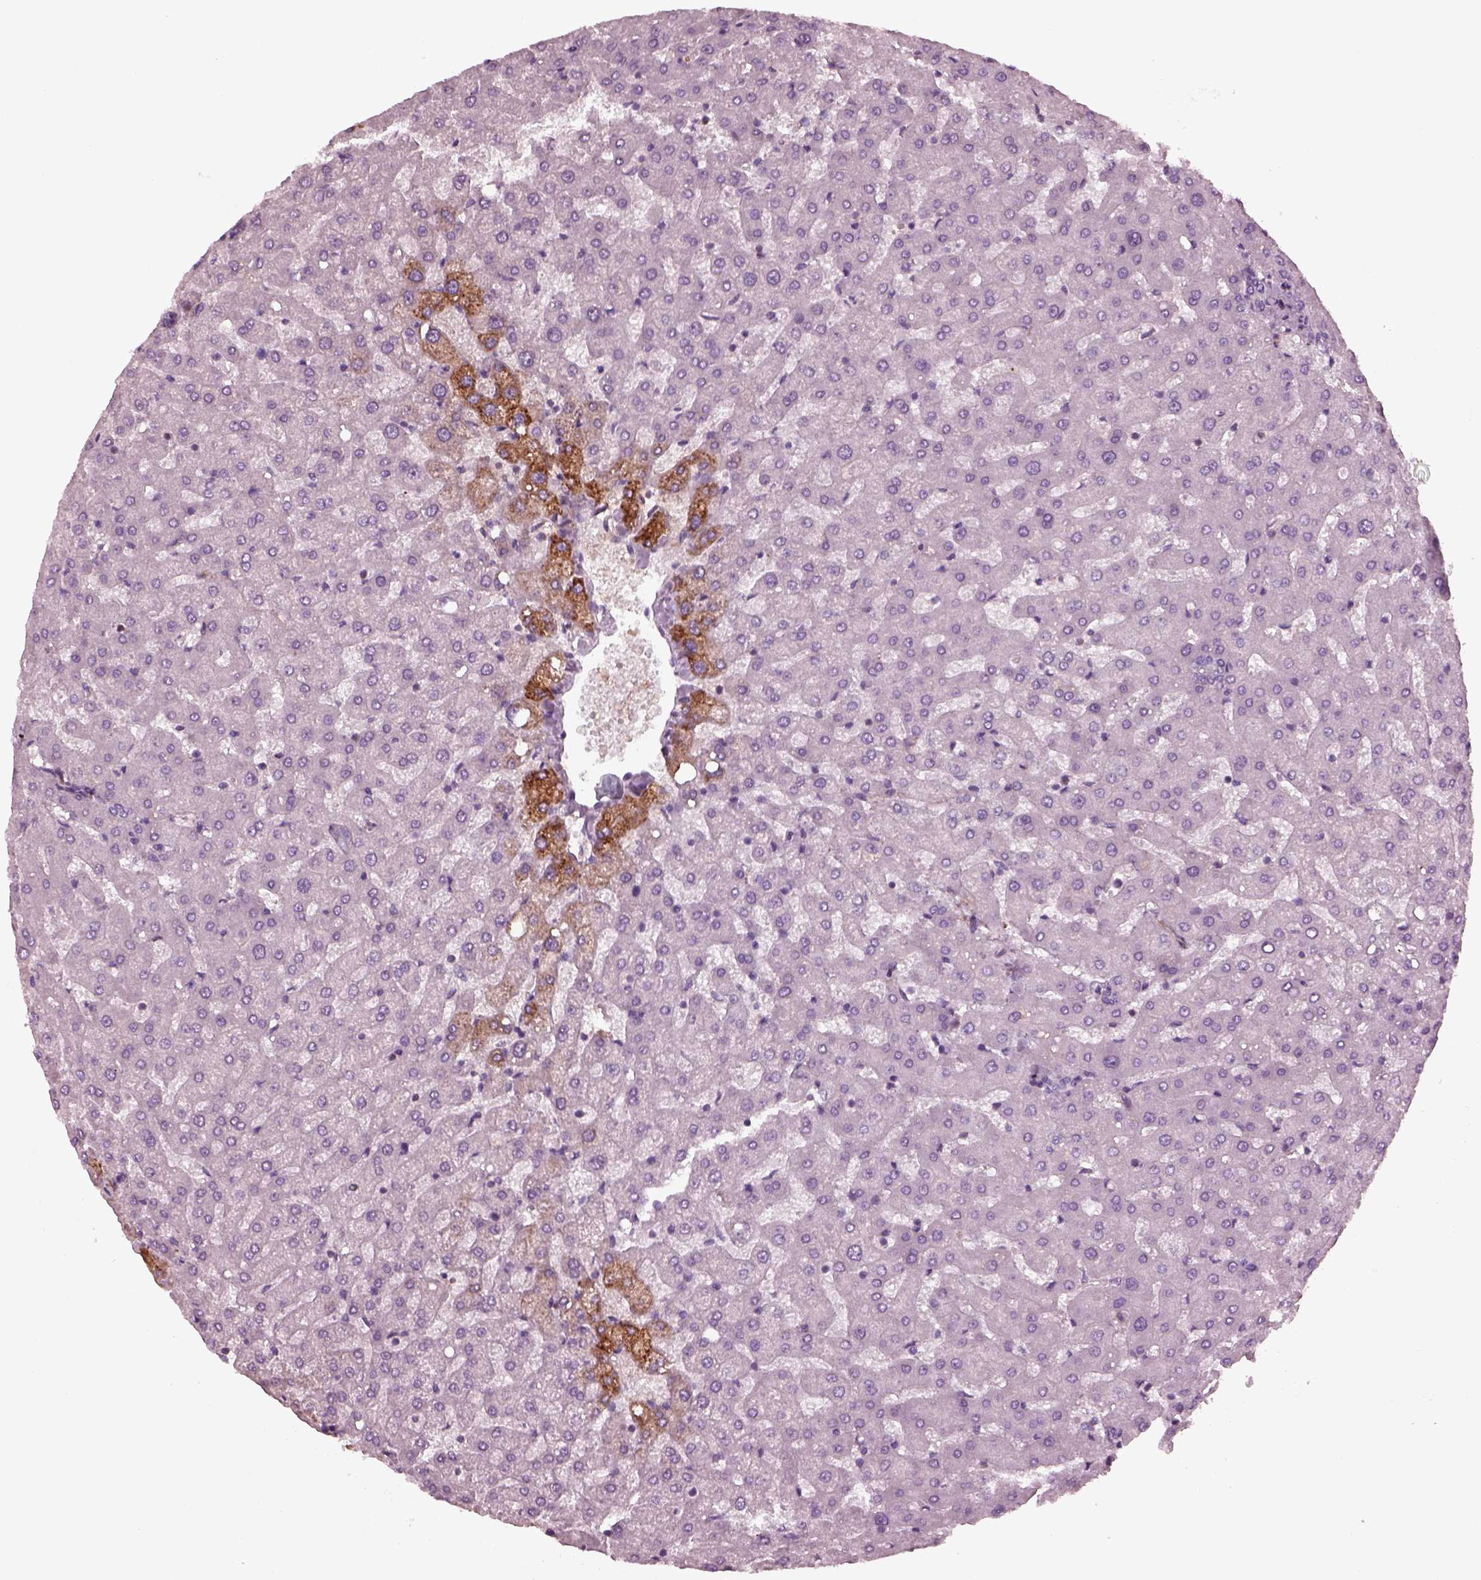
{"staining": {"intensity": "negative", "quantity": "none", "location": "none"}, "tissue": "liver", "cell_type": "Cholangiocytes", "image_type": "normal", "snomed": [{"axis": "morphology", "description": "Normal tissue, NOS"}, {"axis": "topography", "description": "Liver"}], "caption": "Immunohistochemical staining of benign human liver displays no significant staining in cholangiocytes.", "gene": "GDF11", "patient": {"sex": "female", "age": 50}}